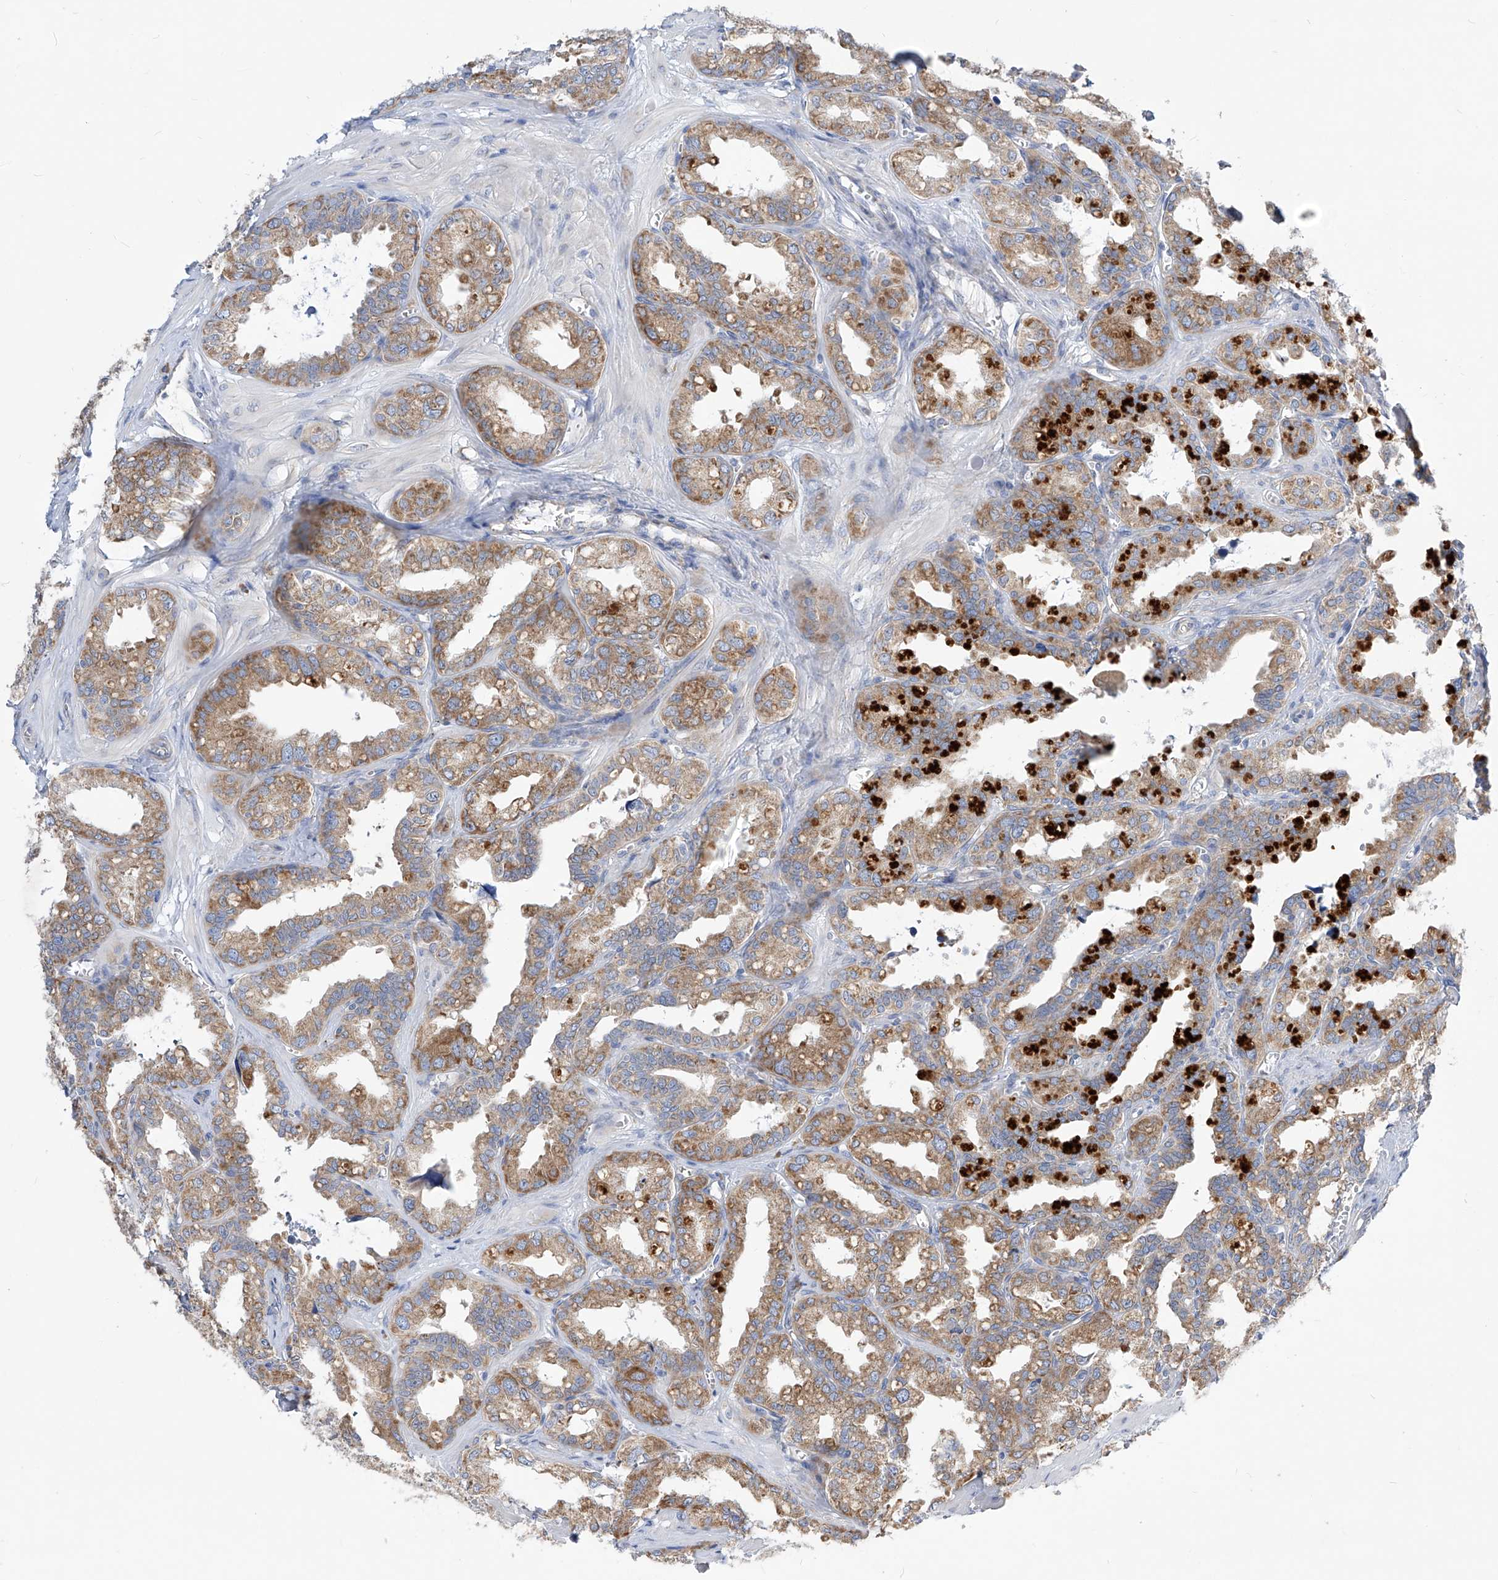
{"staining": {"intensity": "moderate", "quantity": ">75%", "location": "cytoplasmic/membranous"}, "tissue": "seminal vesicle", "cell_type": "Glandular cells", "image_type": "normal", "snomed": [{"axis": "morphology", "description": "Normal tissue, NOS"}, {"axis": "topography", "description": "Prostate"}, {"axis": "topography", "description": "Seminal veicle"}], "caption": "Glandular cells demonstrate moderate cytoplasmic/membranous expression in about >75% of cells in normal seminal vesicle. (DAB IHC with brightfield microscopy, high magnification).", "gene": "UFL1", "patient": {"sex": "male", "age": 51}}